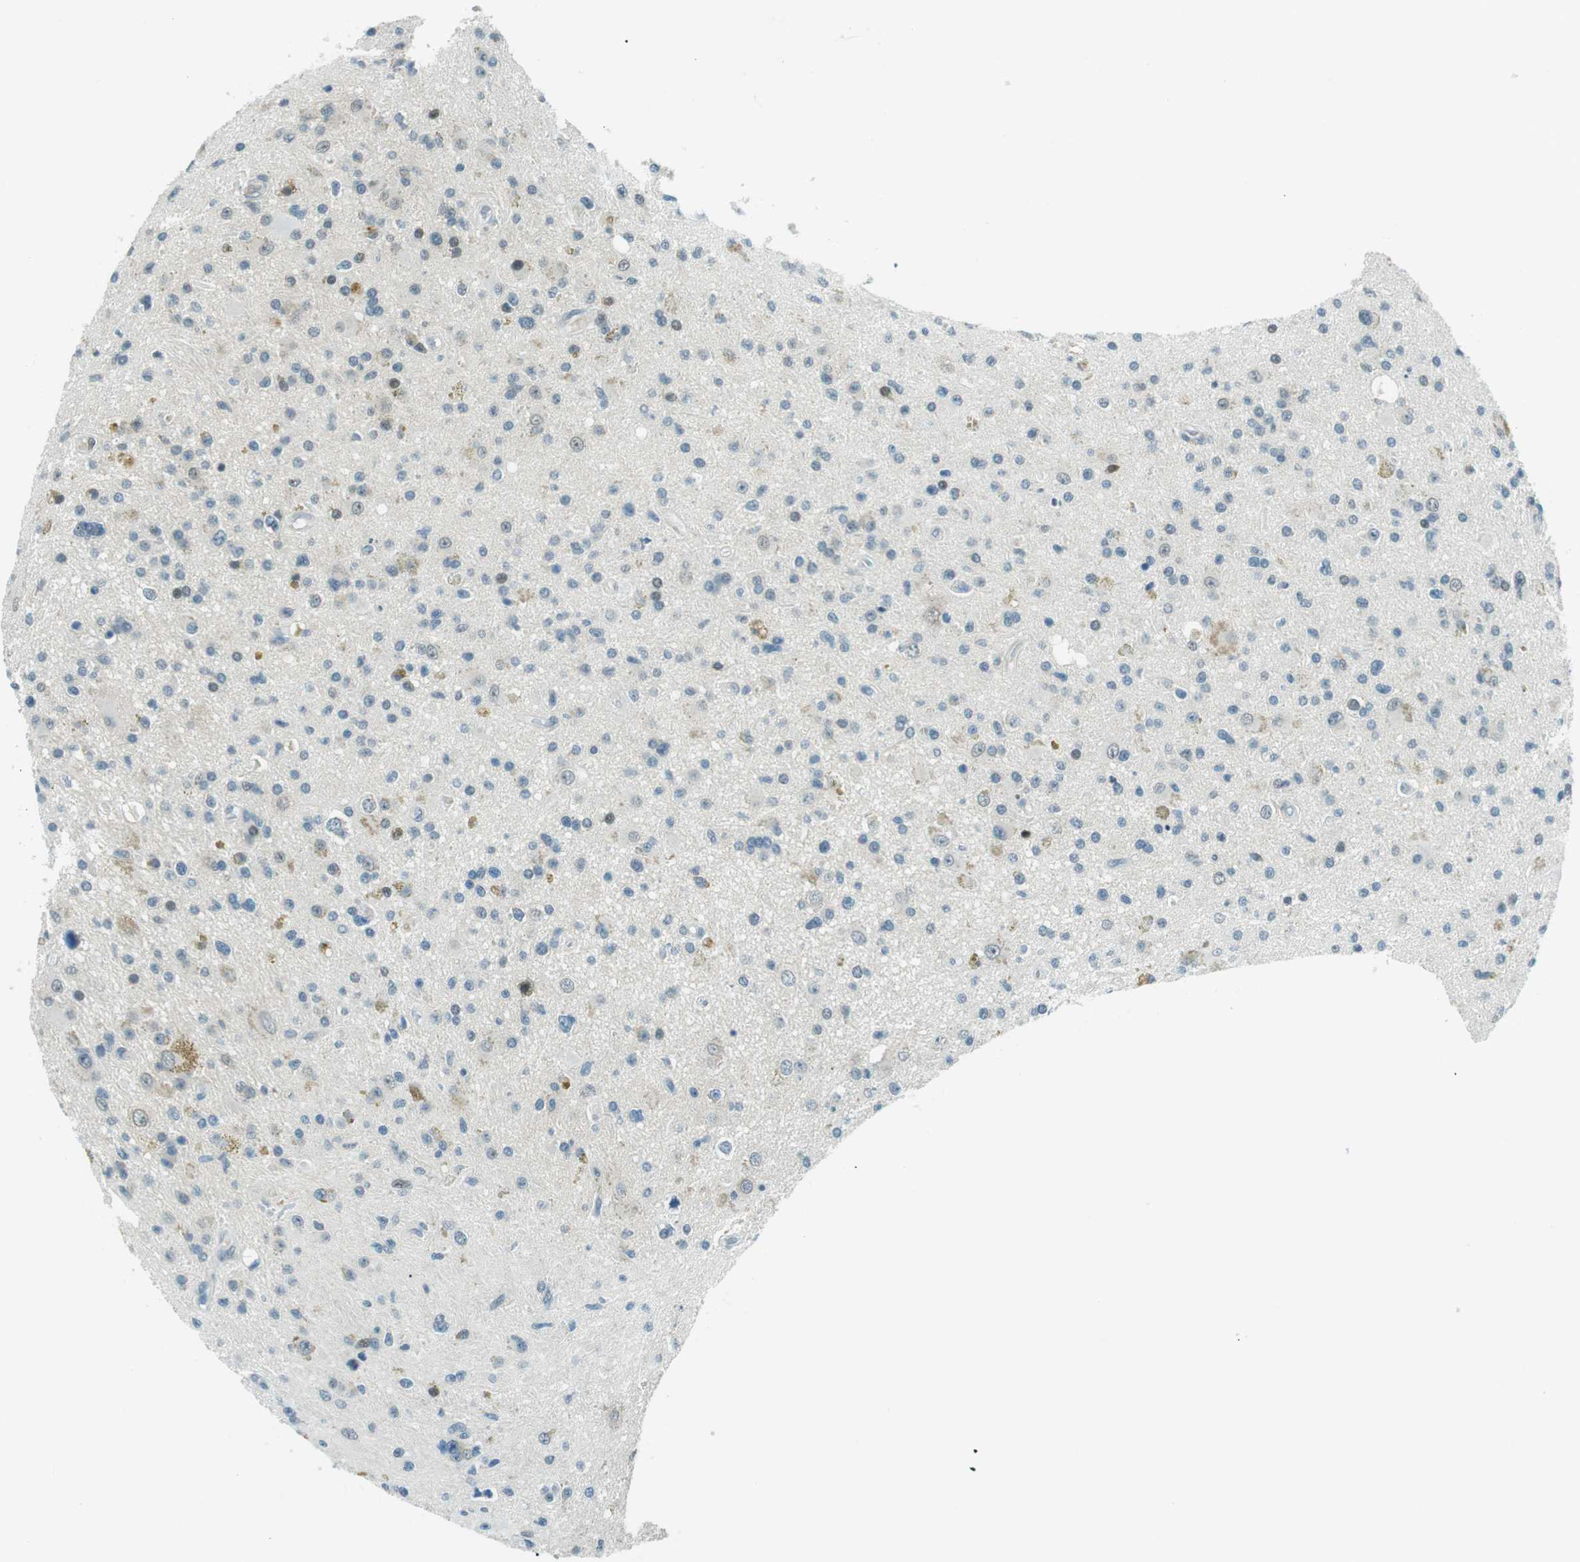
{"staining": {"intensity": "negative", "quantity": "none", "location": "none"}, "tissue": "glioma", "cell_type": "Tumor cells", "image_type": "cancer", "snomed": [{"axis": "morphology", "description": "Glioma, malignant, High grade"}, {"axis": "topography", "description": "Brain"}], "caption": "Image shows no protein staining in tumor cells of glioma tissue.", "gene": "PJA1", "patient": {"sex": "male", "age": 33}}